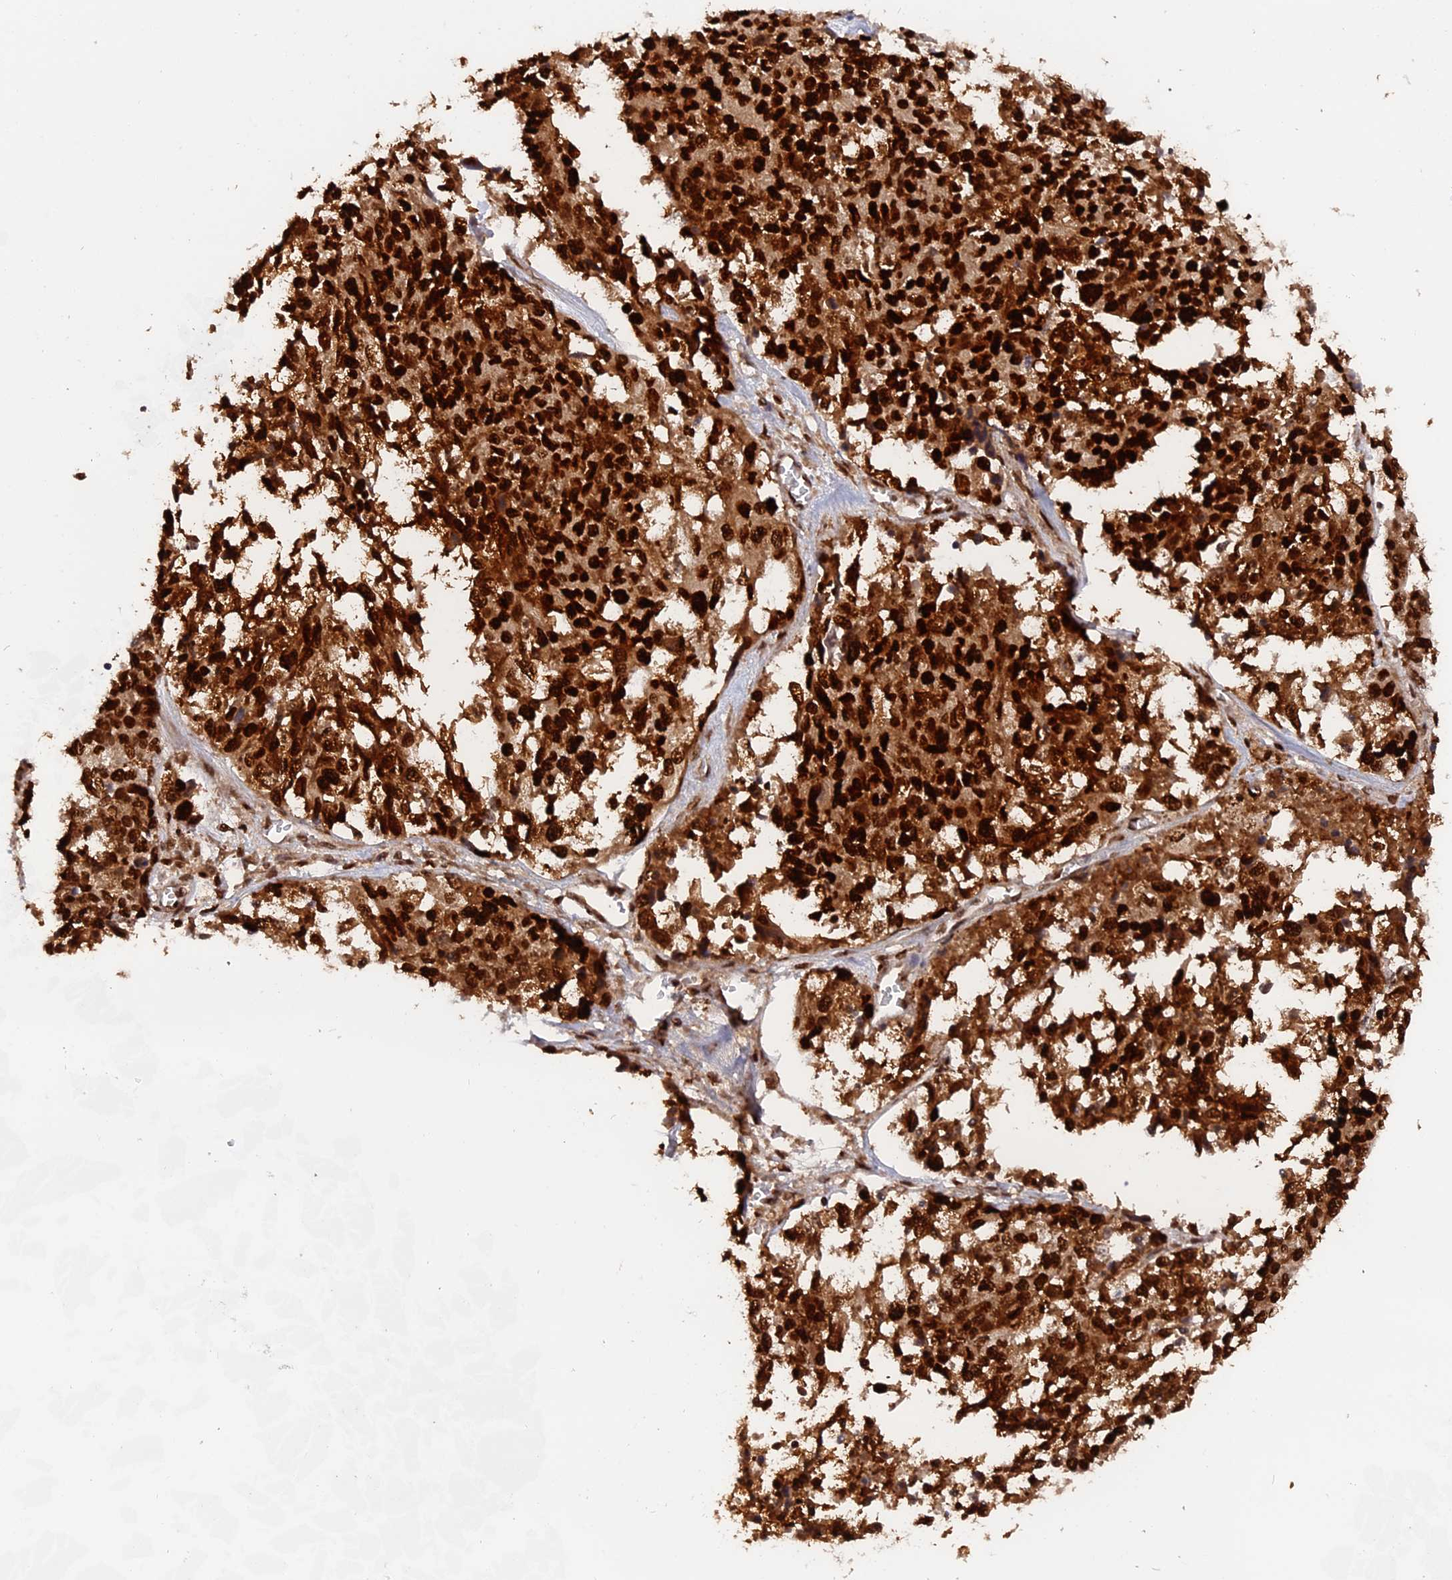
{"staining": {"intensity": "strong", "quantity": ">75%", "location": "nuclear"}, "tissue": "ovarian cancer", "cell_type": "Tumor cells", "image_type": "cancer", "snomed": [{"axis": "morphology", "description": "Cystadenocarcinoma, serous, NOS"}, {"axis": "topography", "description": "Ovary"}], "caption": "Immunohistochemical staining of ovarian serous cystadenocarcinoma demonstrates high levels of strong nuclear protein expression in approximately >75% of tumor cells.", "gene": "RAMAC", "patient": {"sex": "female", "age": 44}}